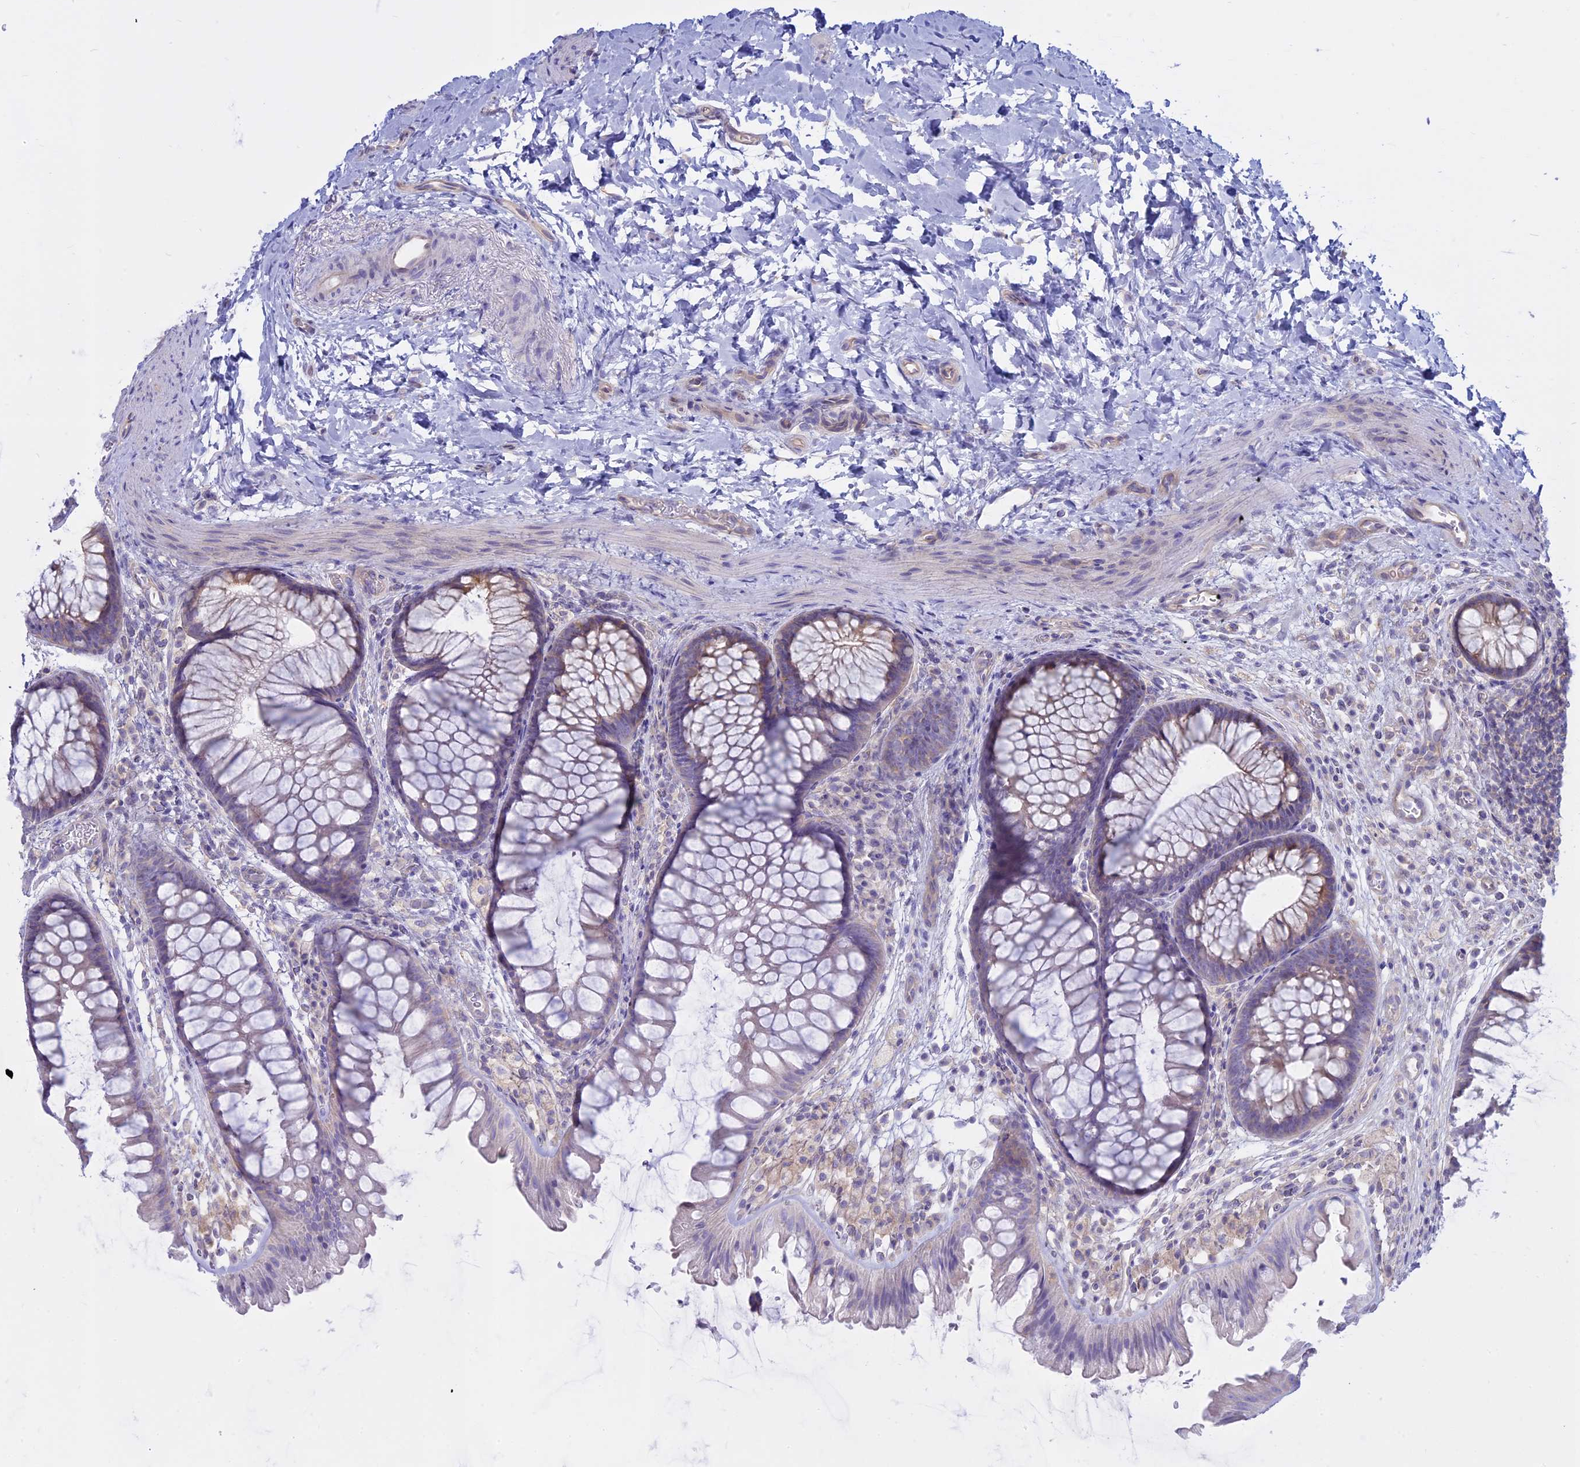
{"staining": {"intensity": "negative", "quantity": "none", "location": "none"}, "tissue": "colon", "cell_type": "Endothelial cells", "image_type": "normal", "snomed": [{"axis": "morphology", "description": "Normal tissue, NOS"}, {"axis": "topography", "description": "Colon"}], "caption": "Immunohistochemical staining of benign colon displays no significant staining in endothelial cells. (Brightfield microscopy of DAB IHC at high magnification).", "gene": "AHCYL1", "patient": {"sex": "female", "age": 62}}